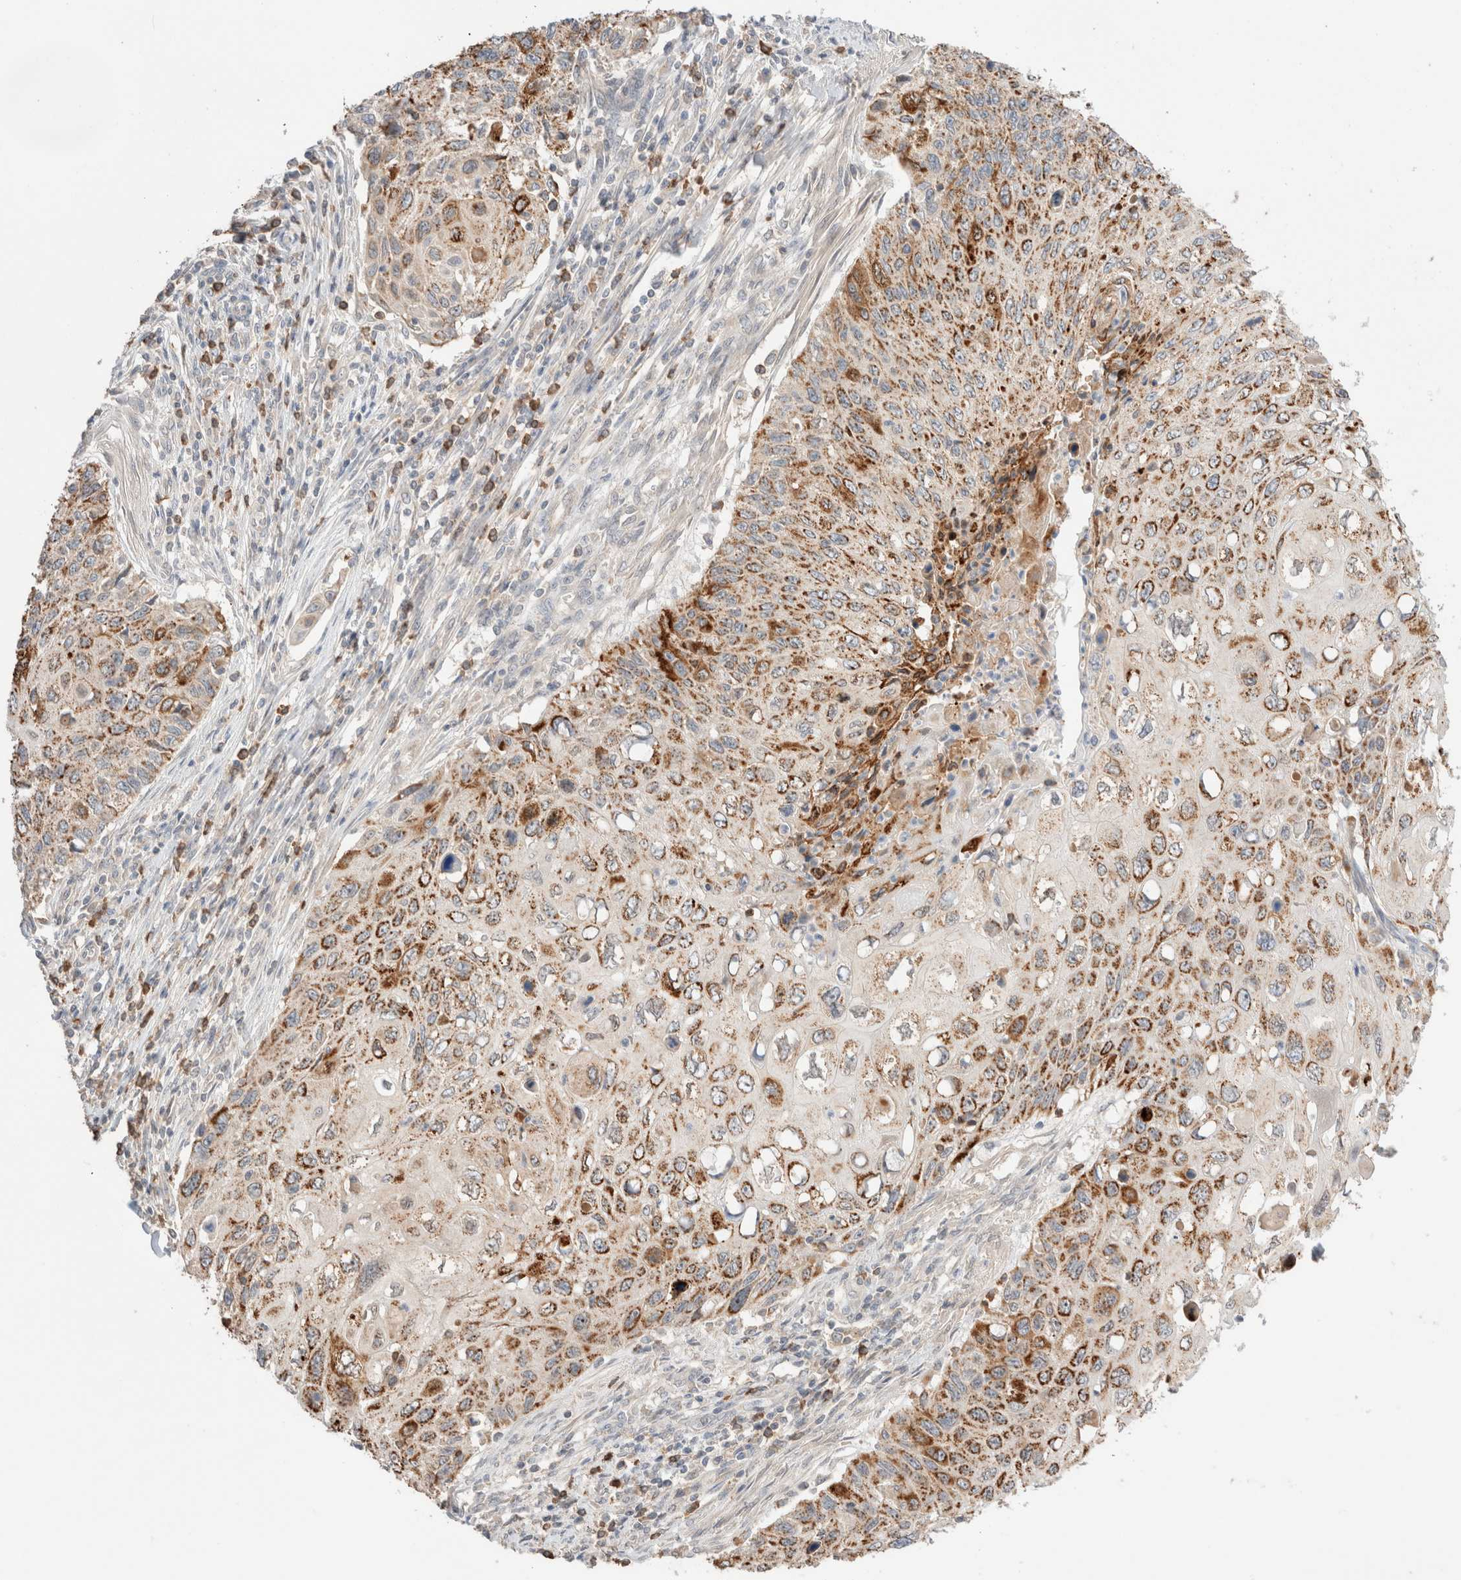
{"staining": {"intensity": "moderate", "quantity": ">75%", "location": "cytoplasmic/membranous"}, "tissue": "cervical cancer", "cell_type": "Tumor cells", "image_type": "cancer", "snomed": [{"axis": "morphology", "description": "Squamous cell carcinoma, NOS"}, {"axis": "topography", "description": "Cervix"}], "caption": "A micrograph showing moderate cytoplasmic/membranous staining in about >75% of tumor cells in squamous cell carcinoma (cervical), as visualized by brown immunohistochemical staining.", "gene": "TRIM41", "patient": {"sex": "female", "age": 70}}